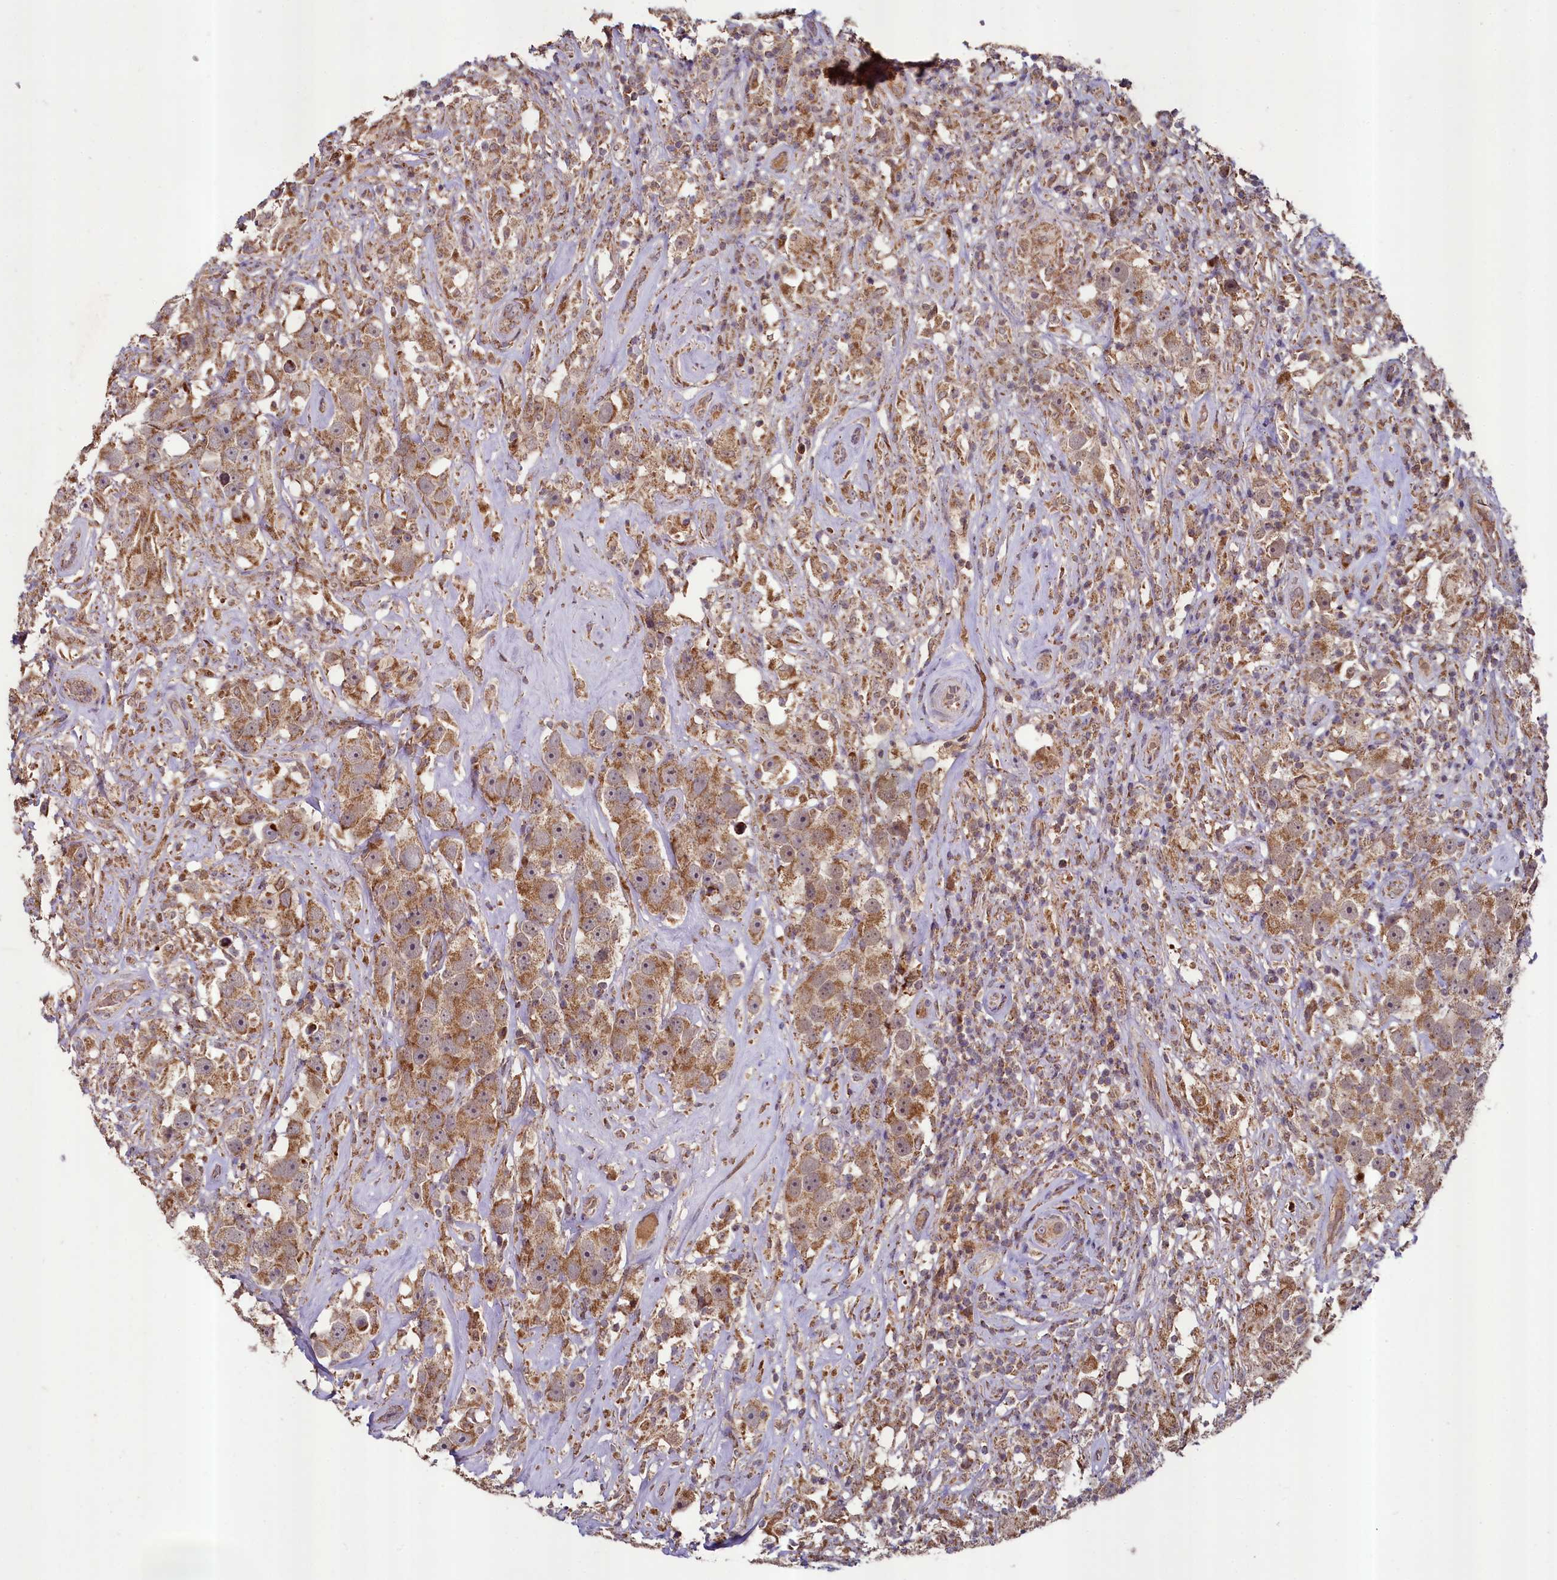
{"staining": {"intensity": "moderate", "quantity": ">75%", "location": "cytoplasmic/membranous"}, "tissue": "testis cancer", "cell_type": "Tumor cells", "image_type": "cancer", "snomed": [{"axis": "morphology", "description": "Seminoma, NOS"}, {"axis": "topography", "description": "Testis"}], "caption": "High-magnification brightfield microscopy of testis cancer (seminoma) stained with DAB (3,3'-diaminobenzidine) (brown) and counterstained with hematoxylin (blue). tumor cells exhibit moderate cytoplasmic/membranous staining is seen in approximately>75% of cells.", "gene": "METTL4", "patient": {"sex": "male", "age": 49}}